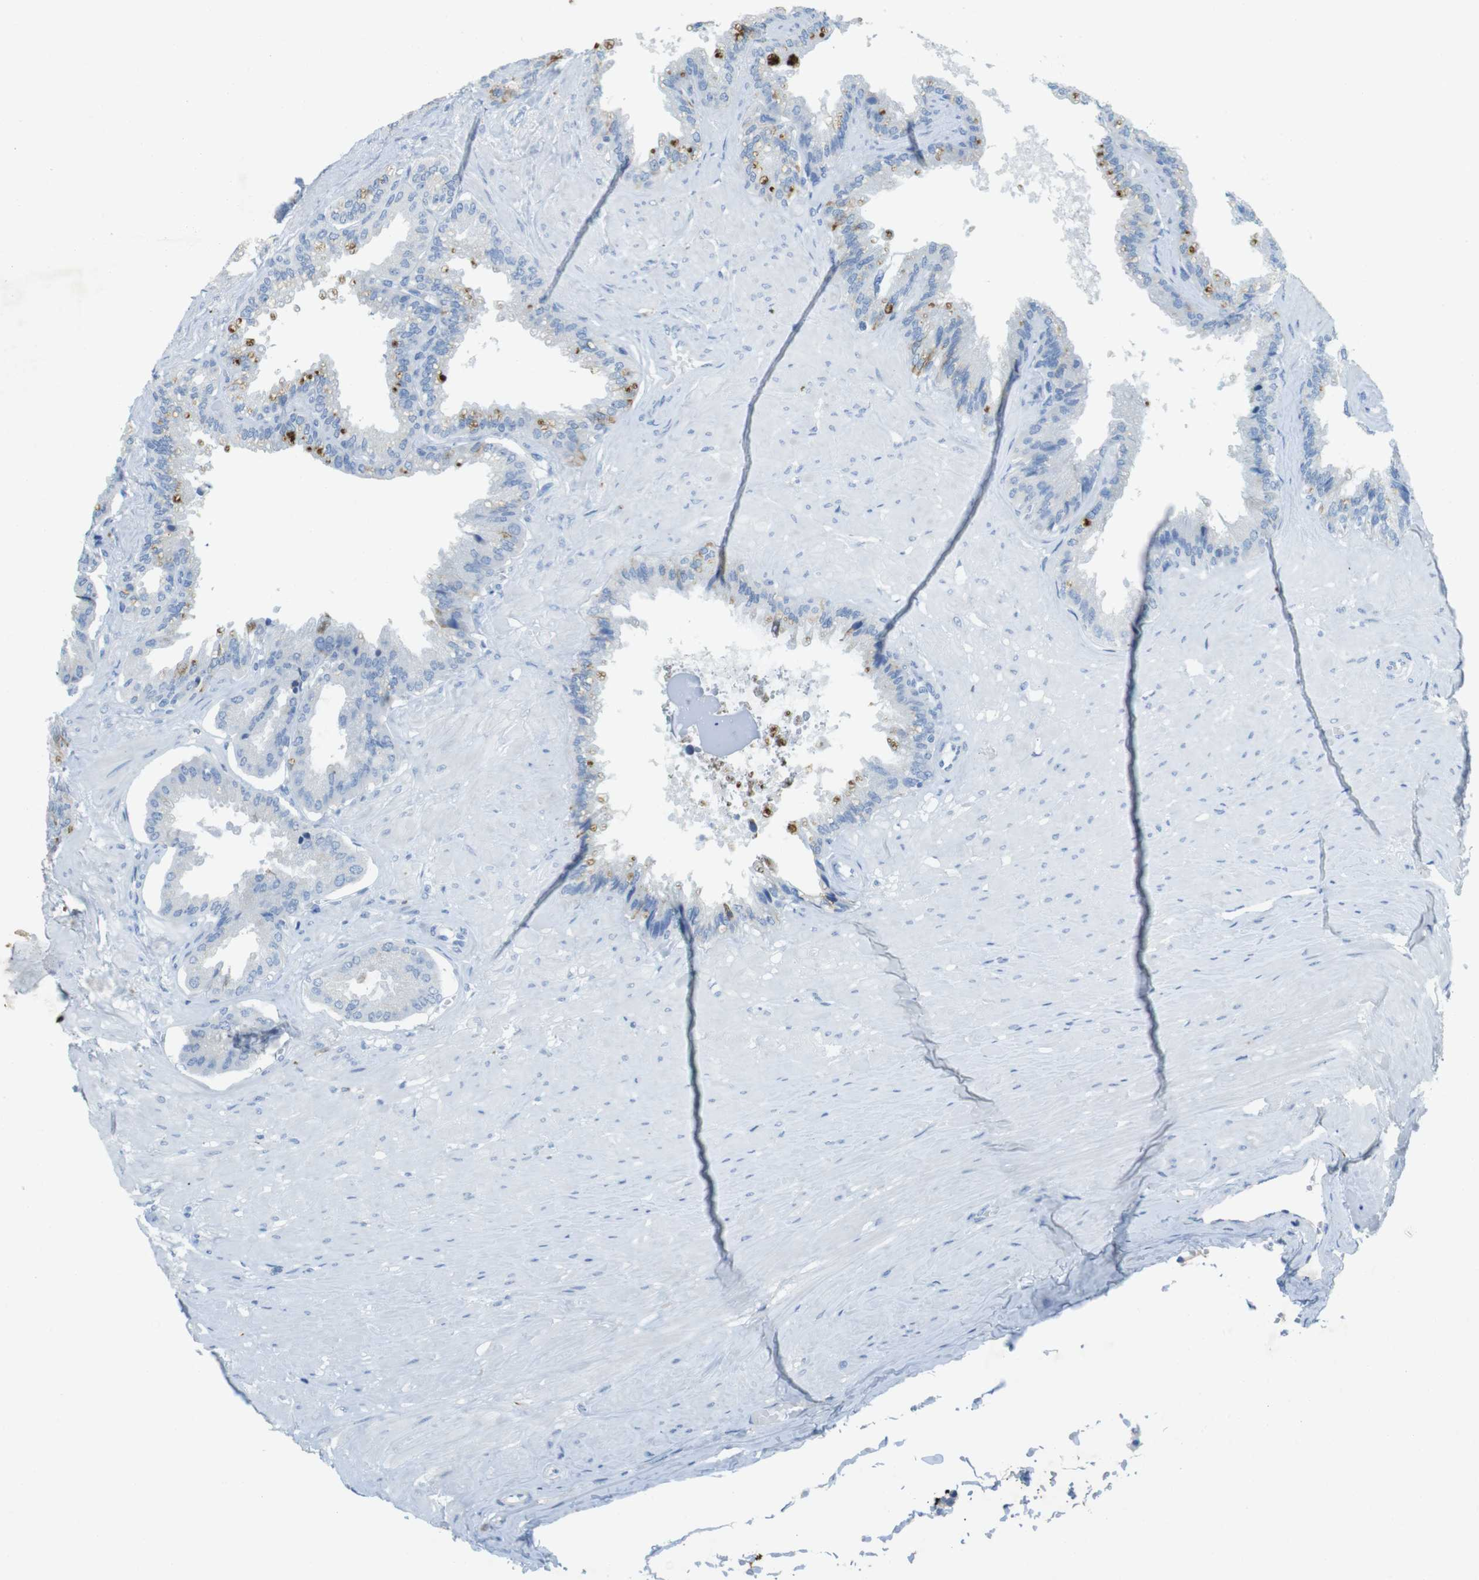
{"staining": {"intensity": "moderate", "quantity": "<25%", "location": "nuclear"}, "tissue": "seminal vesicle", "cell_type": "Glandular cells", "image_type": "normal", "snomed": [{"axis": "morphology", "description": "Normal tissue, NOS"}, {"axis": "topography", "description": "Seminal veicle"}], "caption": "Immunohistochemical staining of normal seminal vesicle exhibits low levels of moderate nuclear positivity in approximately <25% of glandular cells. Immunohistochemistry (ihc) stains the protein in brown and the nuclei are stained blue.", "gene": "CD320", "patient": {"sex": "male", "age": 46}}